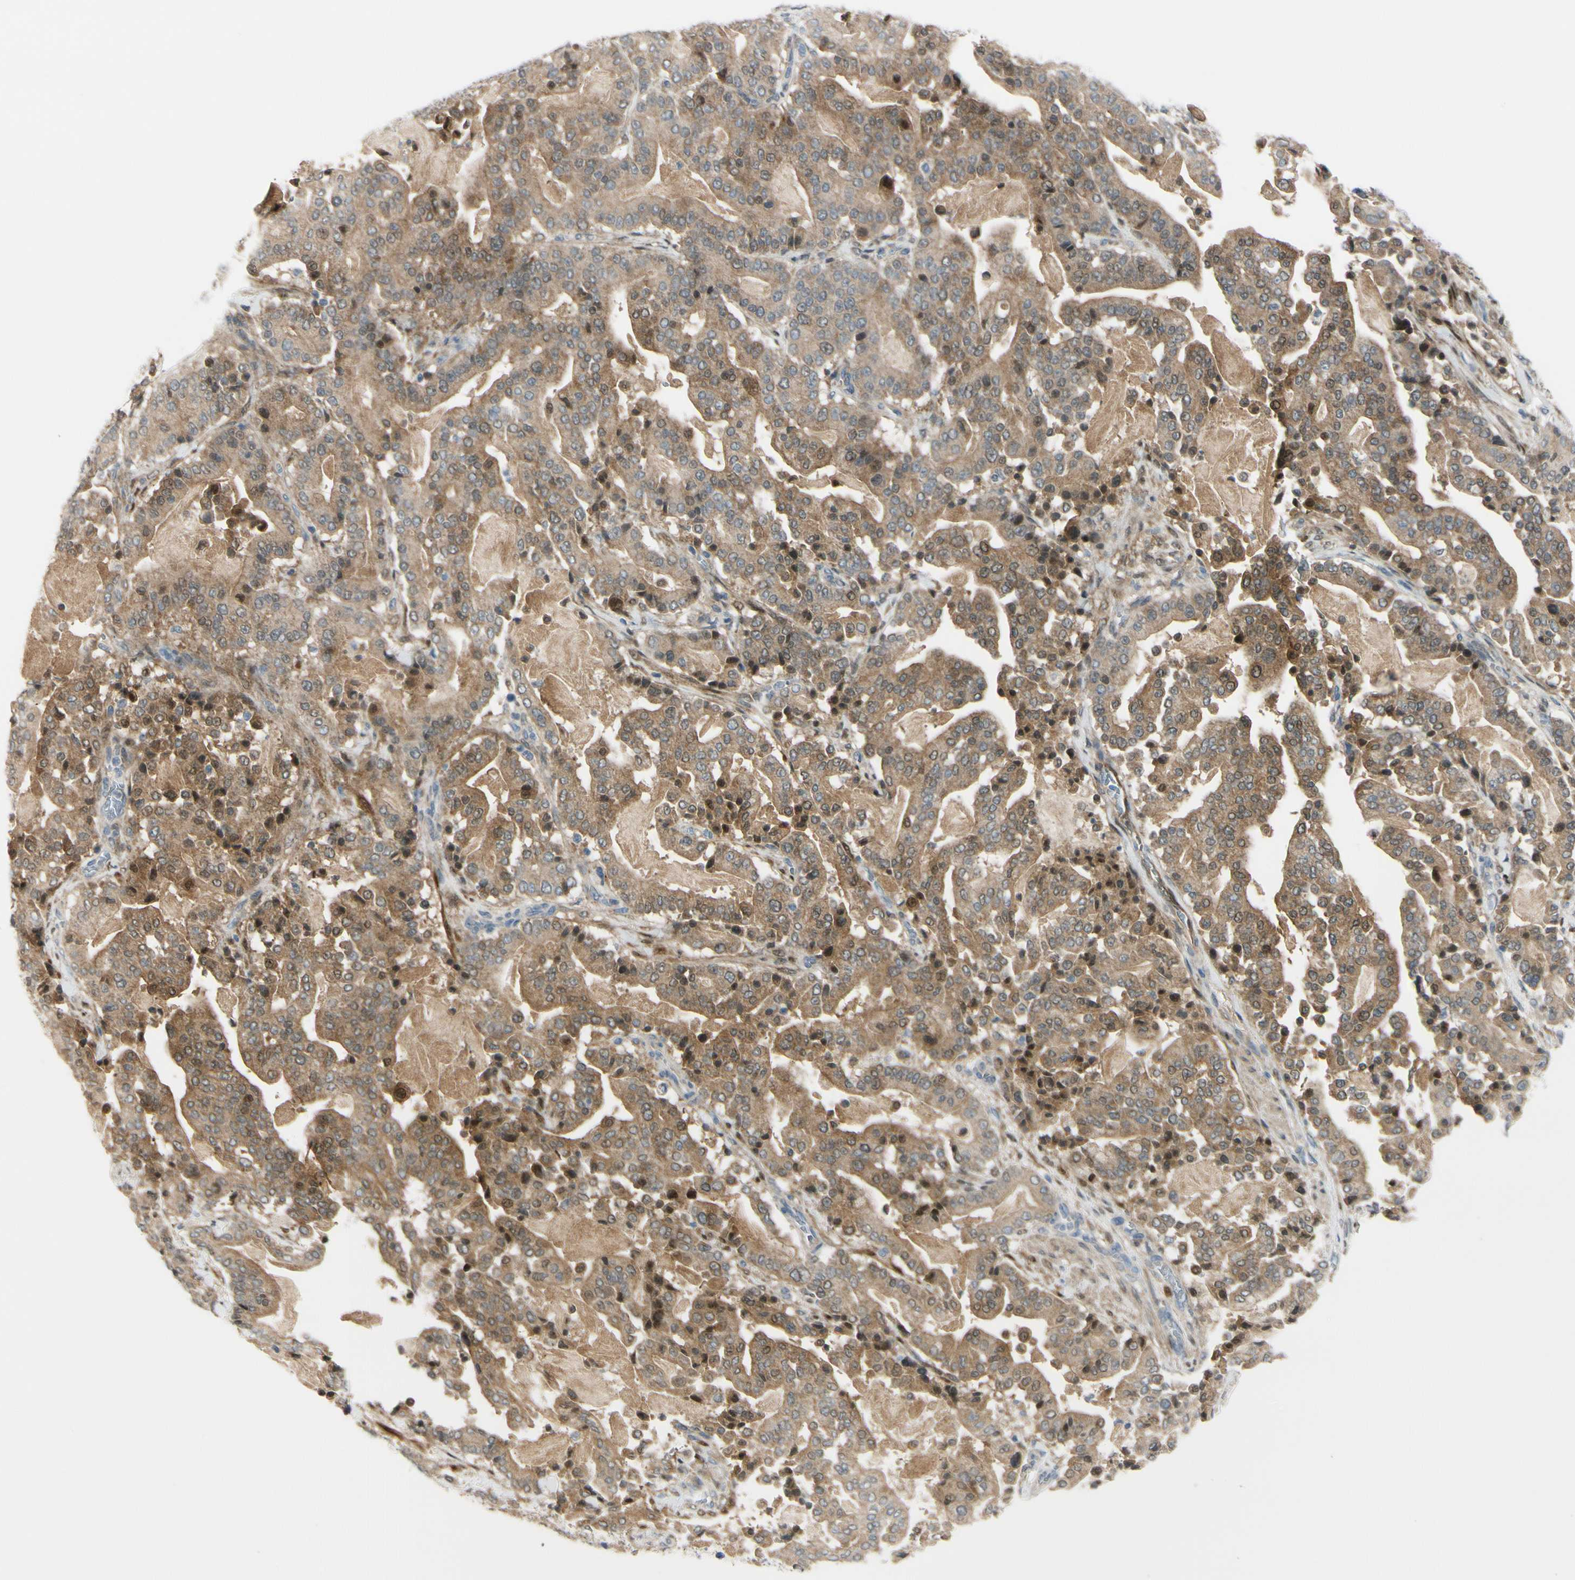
{"staining": {"intensity": "moderate", "quantity": ">75%", "location": "cytoplasmic/membranous"}, "tissue": "pancreatic cancer", "cell_type": "Tumor cells", "image_type": "cancer", "snomed": [{"axis": "morphology", "description": "Adenocarcinoma, NOS"}, {"axis": "topography", "description": "Pancreas"}], "caption": "Immunohistochemical staining of pancreatic cancer exhibits medium levels of moderate cytoplasmic/membranous staining in approximately >75% of tumor cells. The staining is performed using DAB brown chromogen to label protein expression. The nuclei are counter-stained blue using hematoxylin.", "gene": "FHL2", "patient": {"sex": "male", "age": 63}}